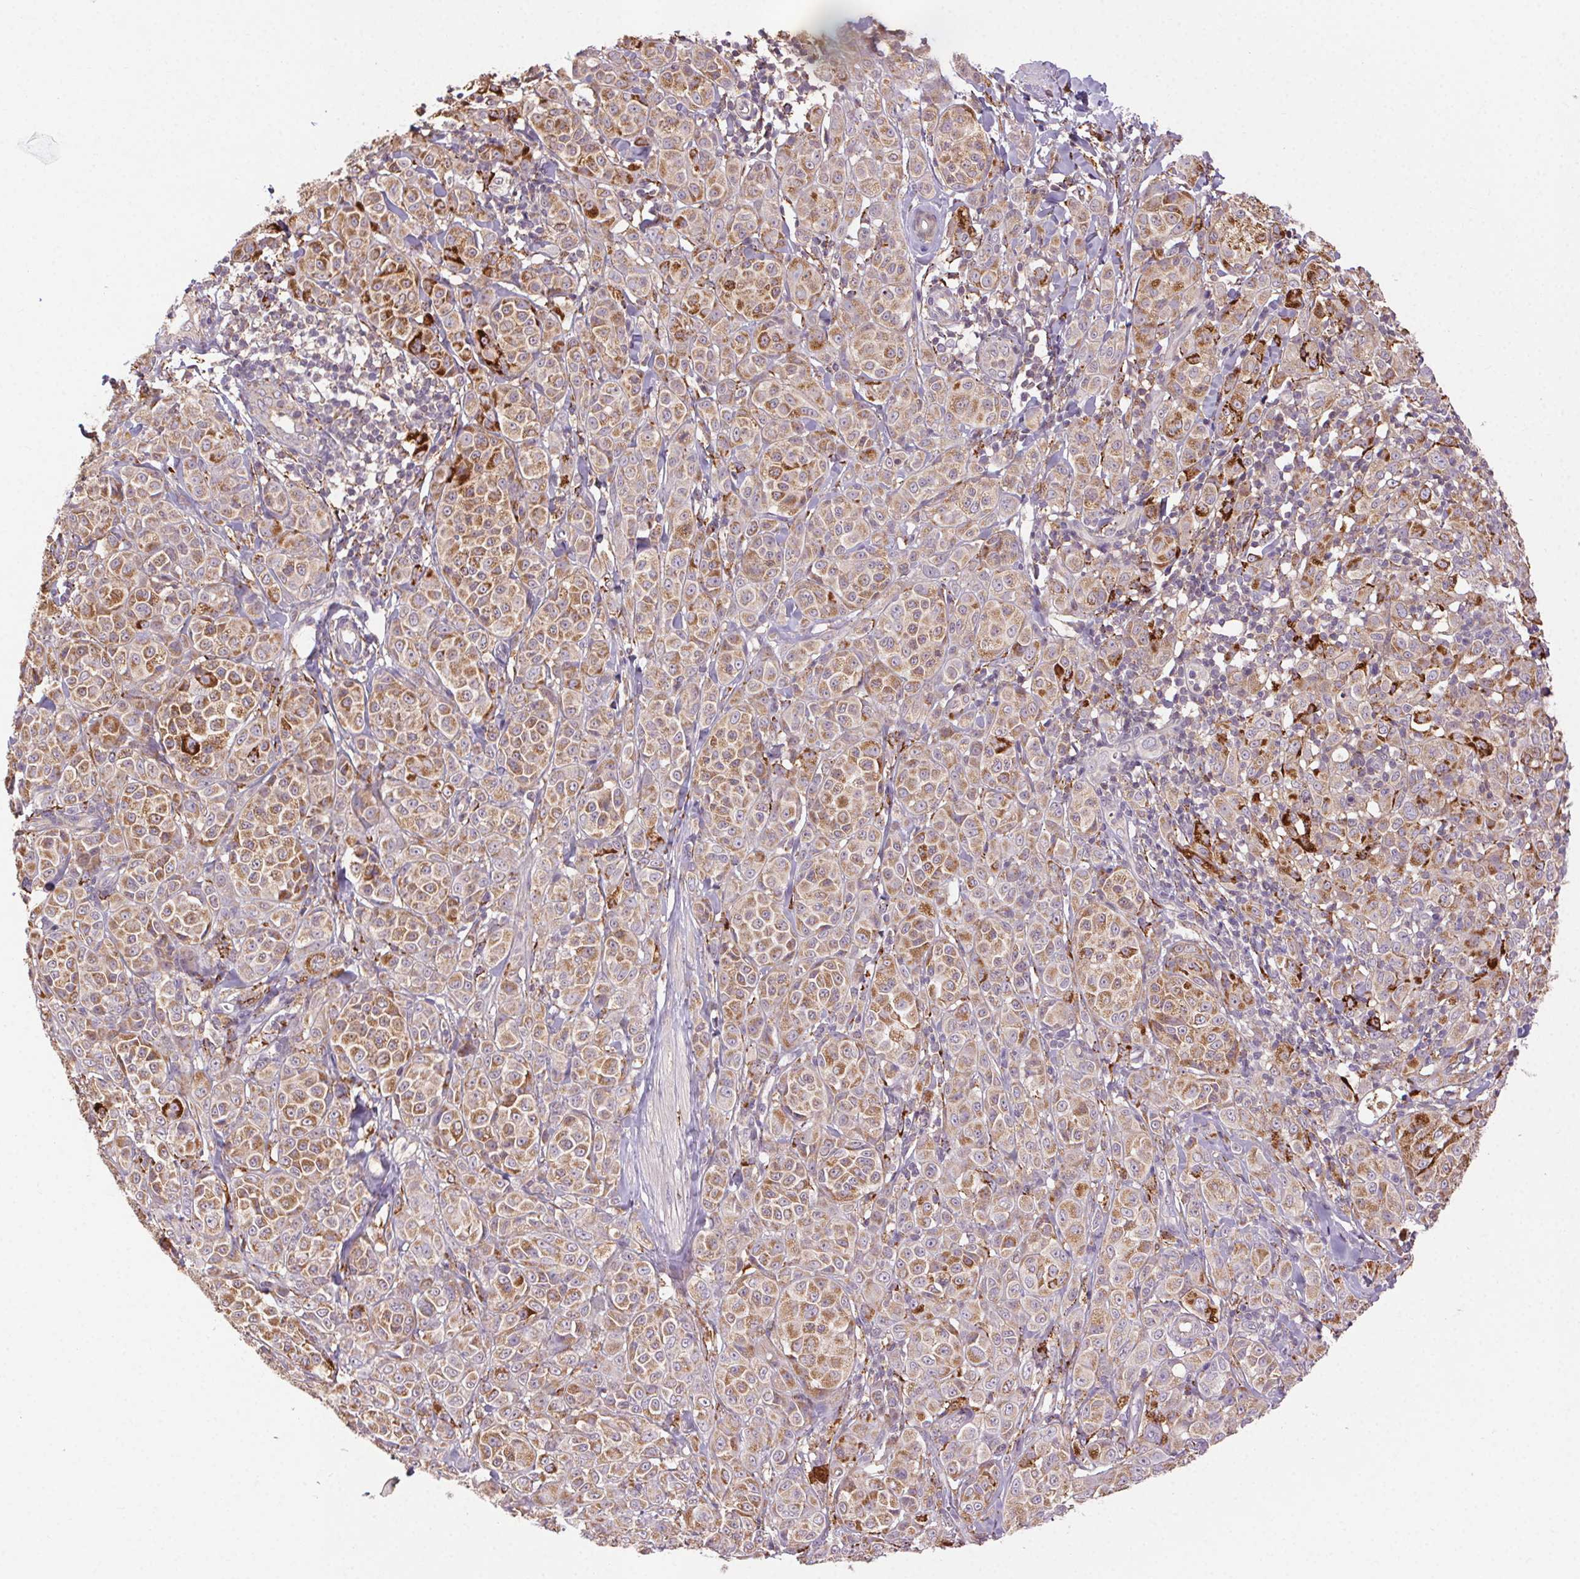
{"staining": {"intensity": "moderate", "quantity": ">75%", "location": "cytoplasmic/membranous"}, "tissue": "melanoma", "cell_type": "Tumor cells", "image_type": "cancer", "snomed": [{"axis": "morphology", "description": "Malignant melanoma, NOS"}, {"axis": "topography", "description": "Skin"}], "caption": "Malignant melanoma was stained to show a protein in brown. There is medium levels of moderate cytoplasmic/membranous positivity in approximately >75% of tumor cells.", "gene": "FNBP1L", "patient": {"sex": "male", "age": 89}}